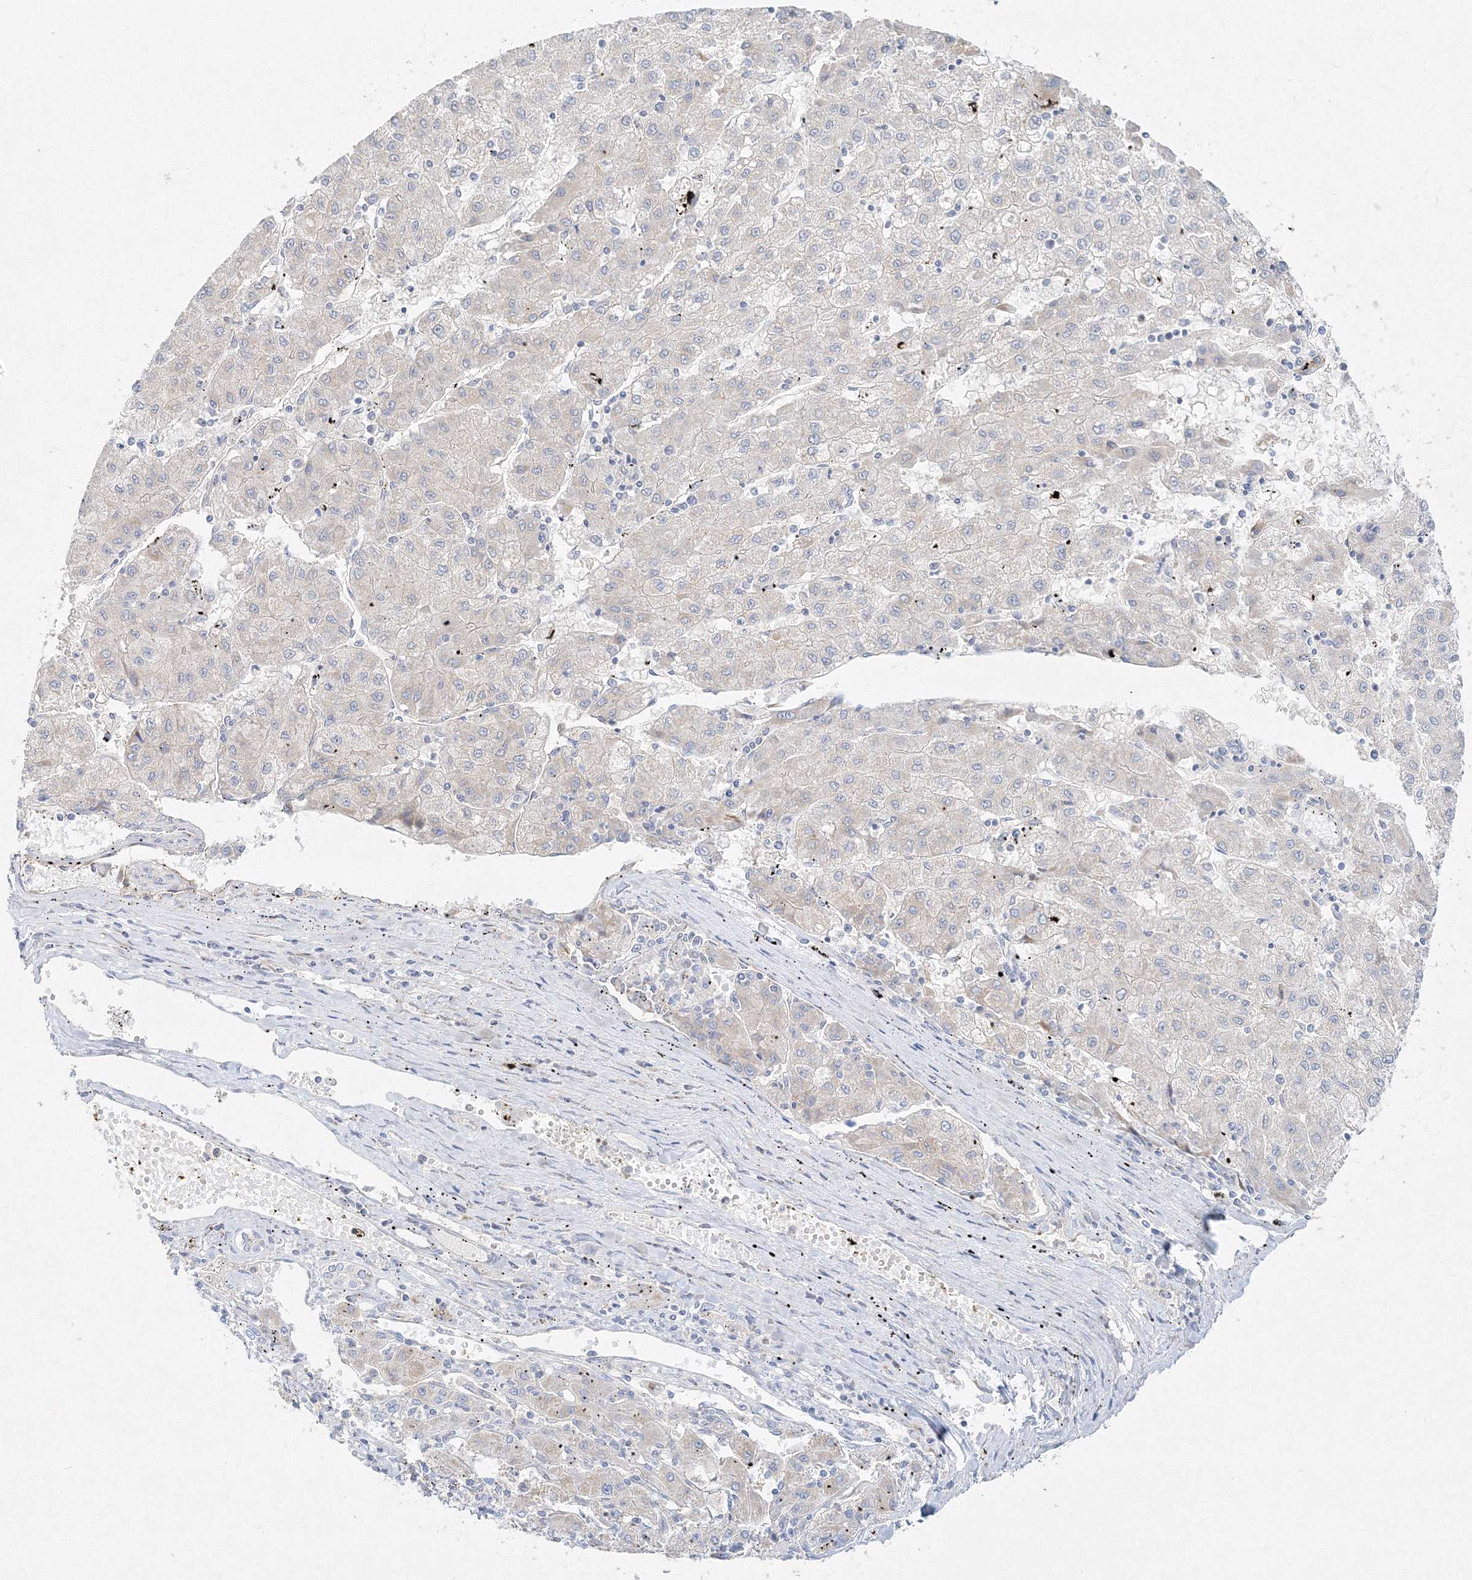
{"staining": {"intensity": "negative", "quantity": "none", "location": "none"}, "tissue": "liver cancer", "cell_type": "Tumor cells", "image_type": "cancer", "snomed": [{"axis": "morphology", "description": "Carcinoma, Hepatocellular, NOS"}, {"axis": "topography", "description": "Liver"}], "caption": "The immunohistochemistry histopathology image has no significant expression in tumor cells of liver cancer (hepatocellular carcinoma) tissue.", "gene": "DNAH1", "patient": {"sex": "male", "age": 72}}